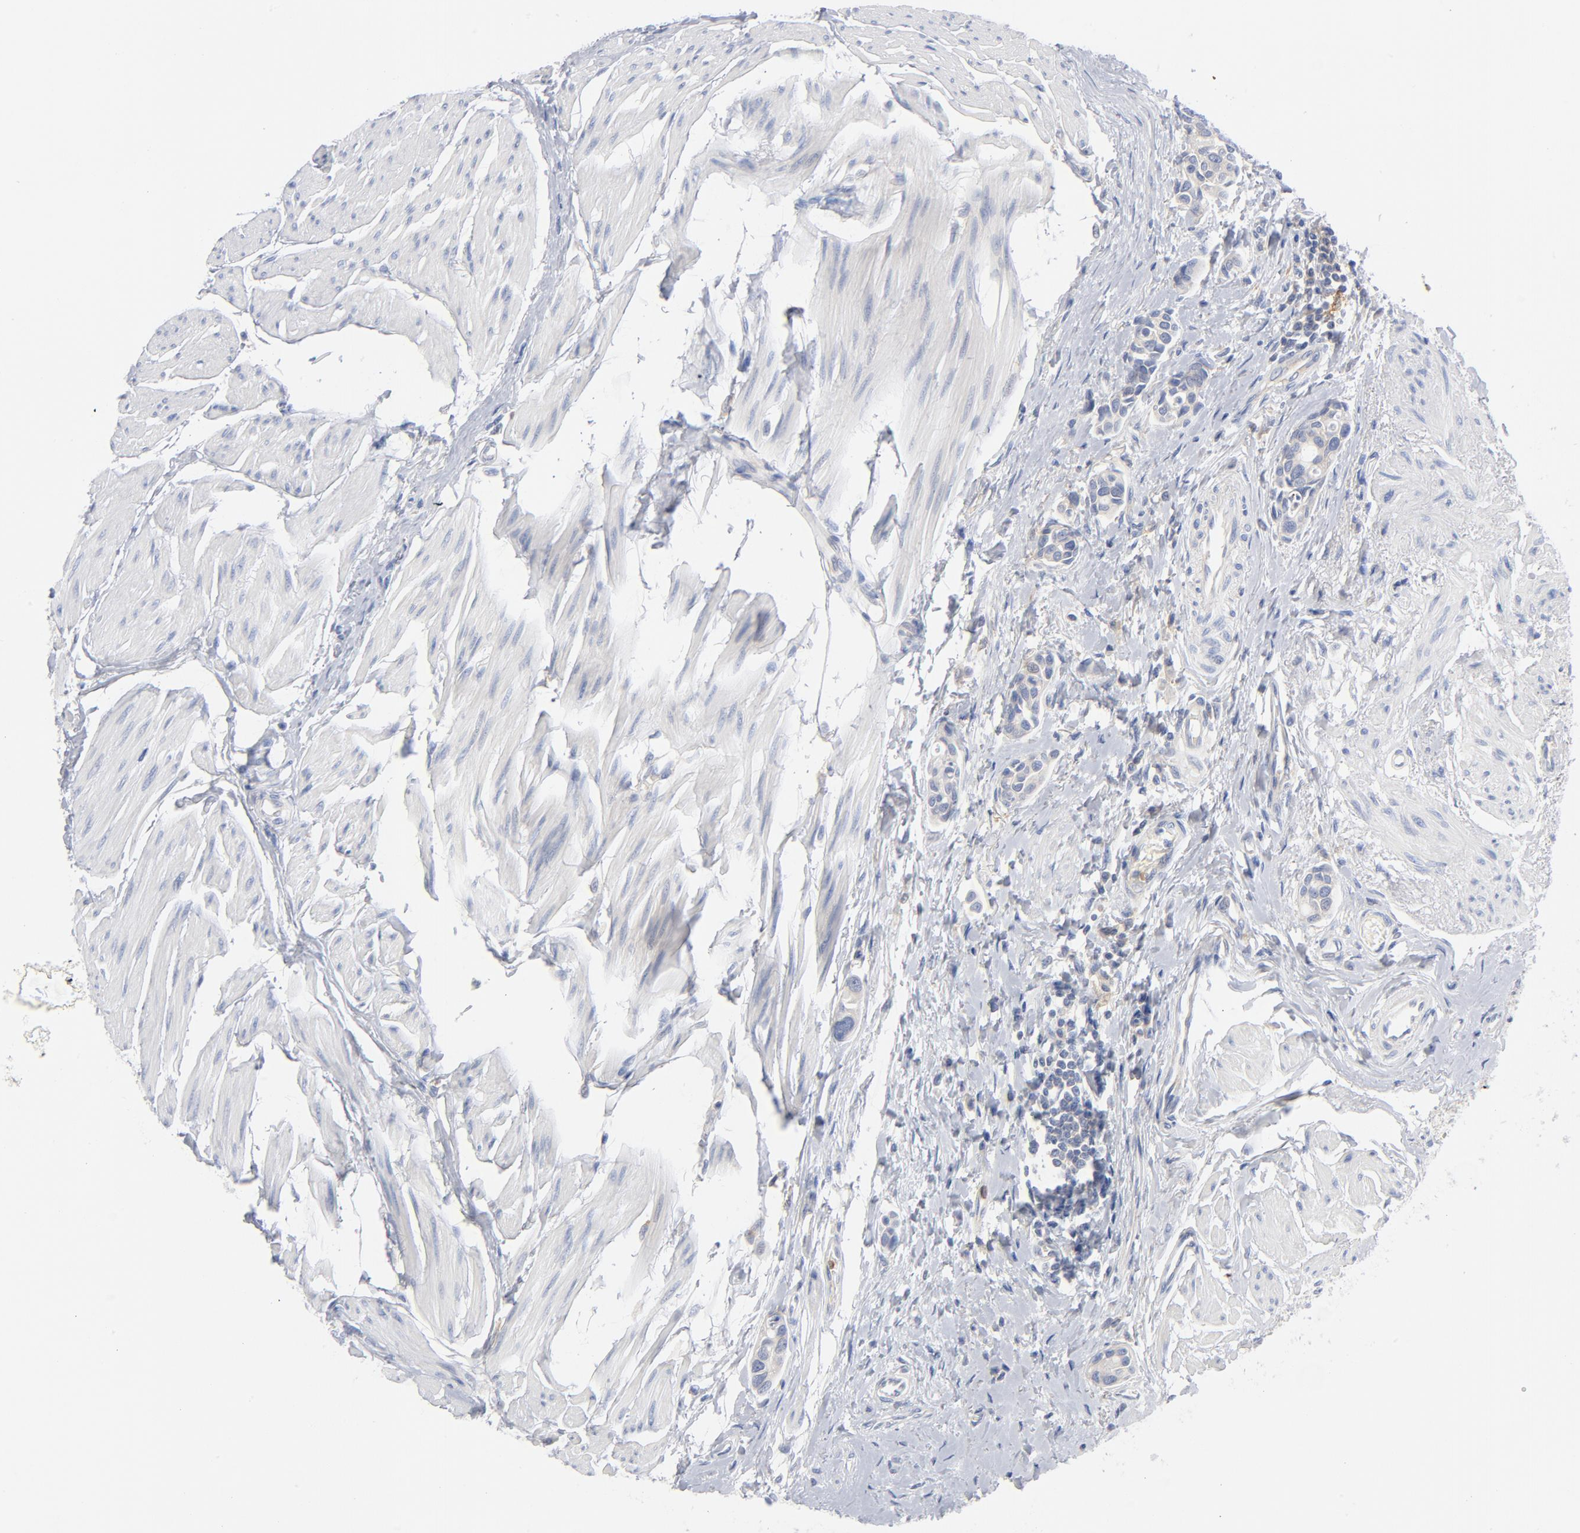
{"staining": {"intensity": "negative", "quantity": "none", "location": "none"}, "tissue": "urothelial cancer", "cell_type": "Tumor cells", "image_type": "cancer", "snomed": [{"axis": "morphology", "description": "Urothelial carcinoma, High grade"}, {"axis": "topography", "description": "Urinary bladder"}], "caption": "Immunohistochemical staining of high-grade urothelial carcinoma exhibits no significant staining in tumor cells. Brightfield microscopy of immunohistochemistry stained with DAB (3,3'-diaminobenzidine) (brown) and hematoxylin (blue), captured at high magnification.", "gene": "CD86", "patient": {"sex": "male", "age": 78}}